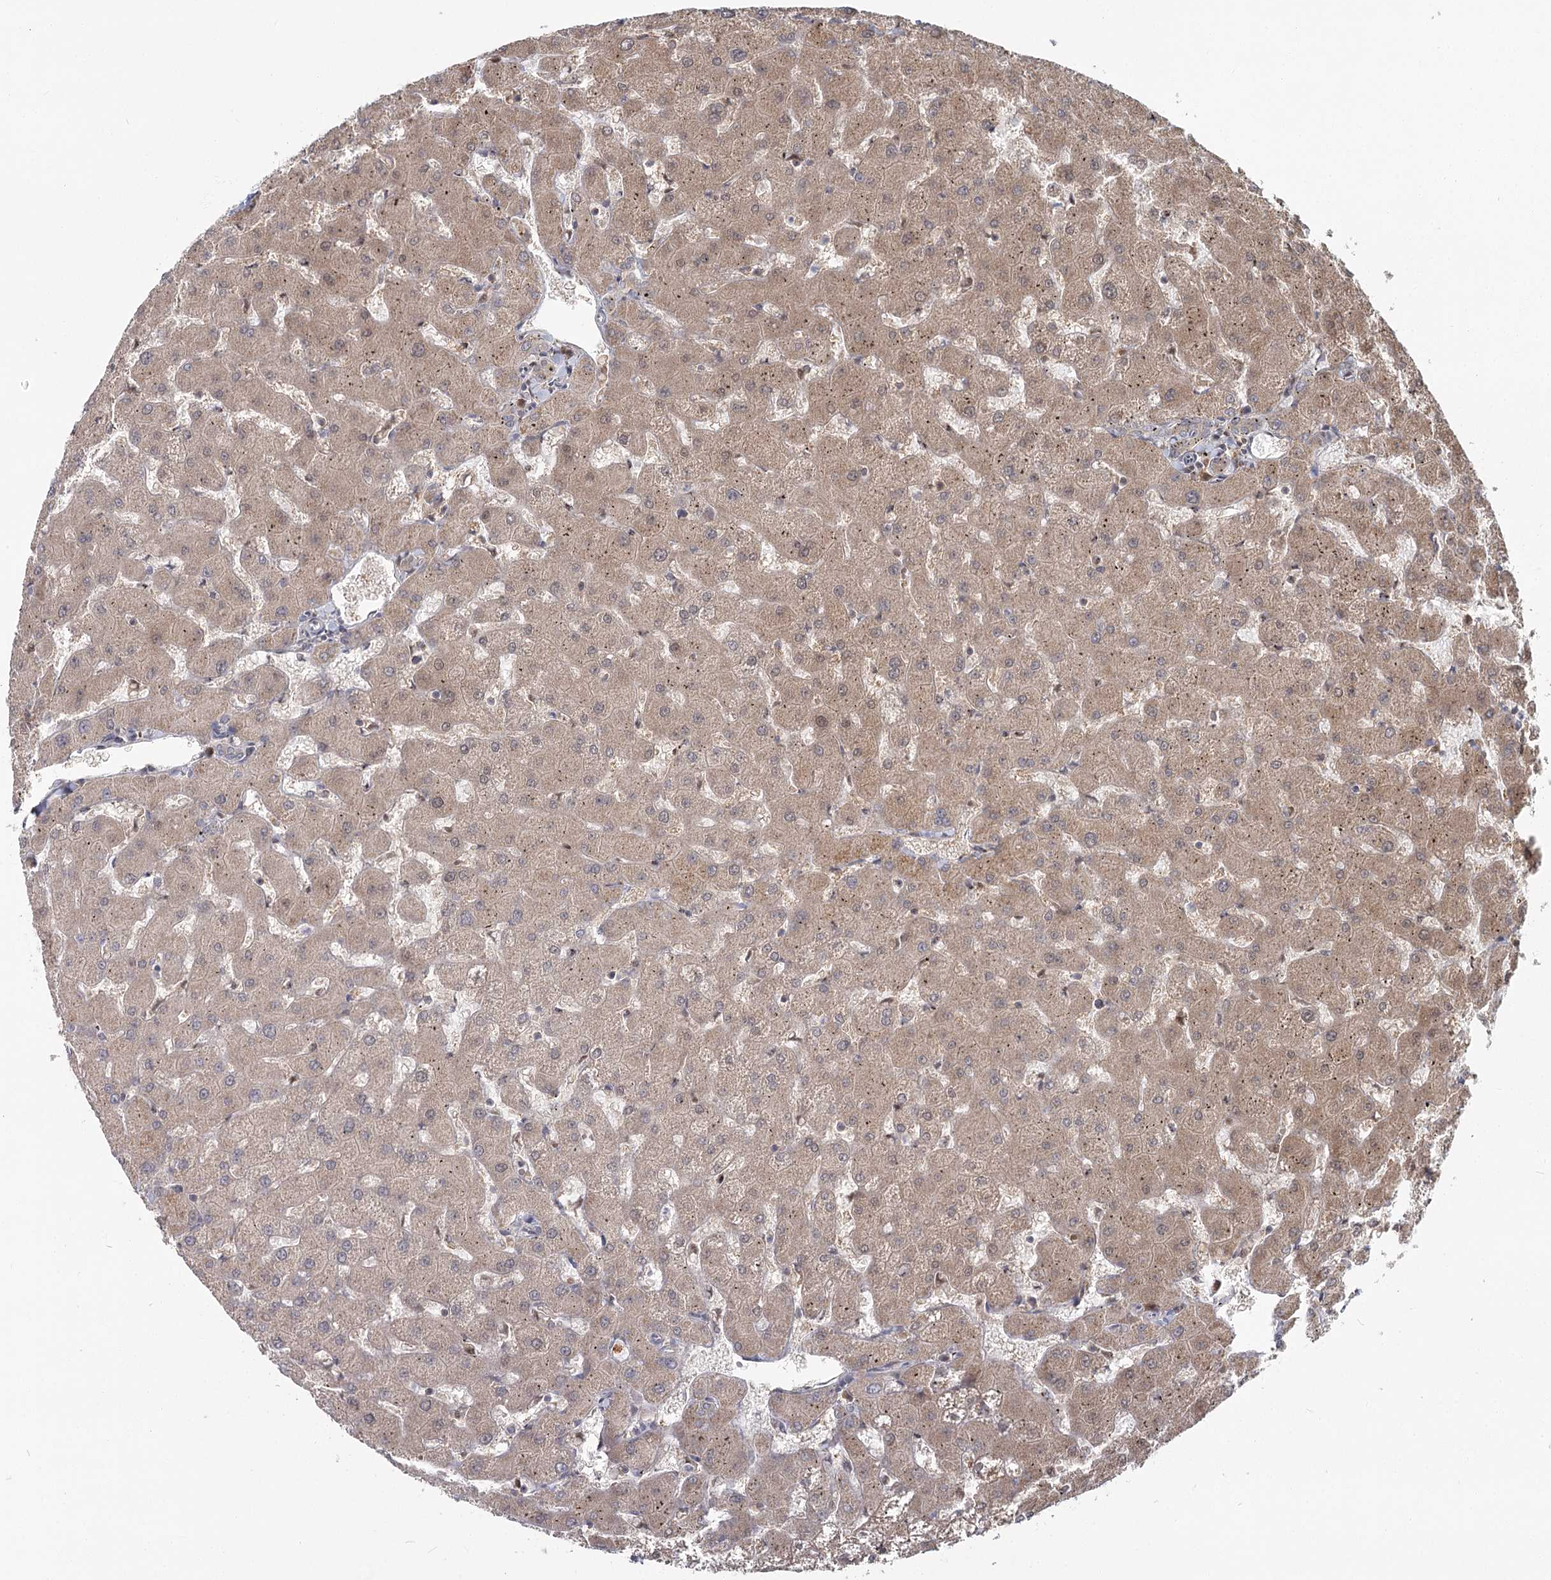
{"staining": {"intensity": "negative", "quantity": "none", "location": "none"}, "tissue": "liver", "cell_type": "Cholangiocytes", "image_type": "normal", "snomed": [{"axis": "morphology", "description": "Normal tissue, NOS"}, {"axis": "topography", "description": "Liver"}], "caption": "Protein analysis of normal liver reveals no significant staining in cholangiocytes.", "gene": "THNSL1", "patient": {"sex": "female", "age": 63}}